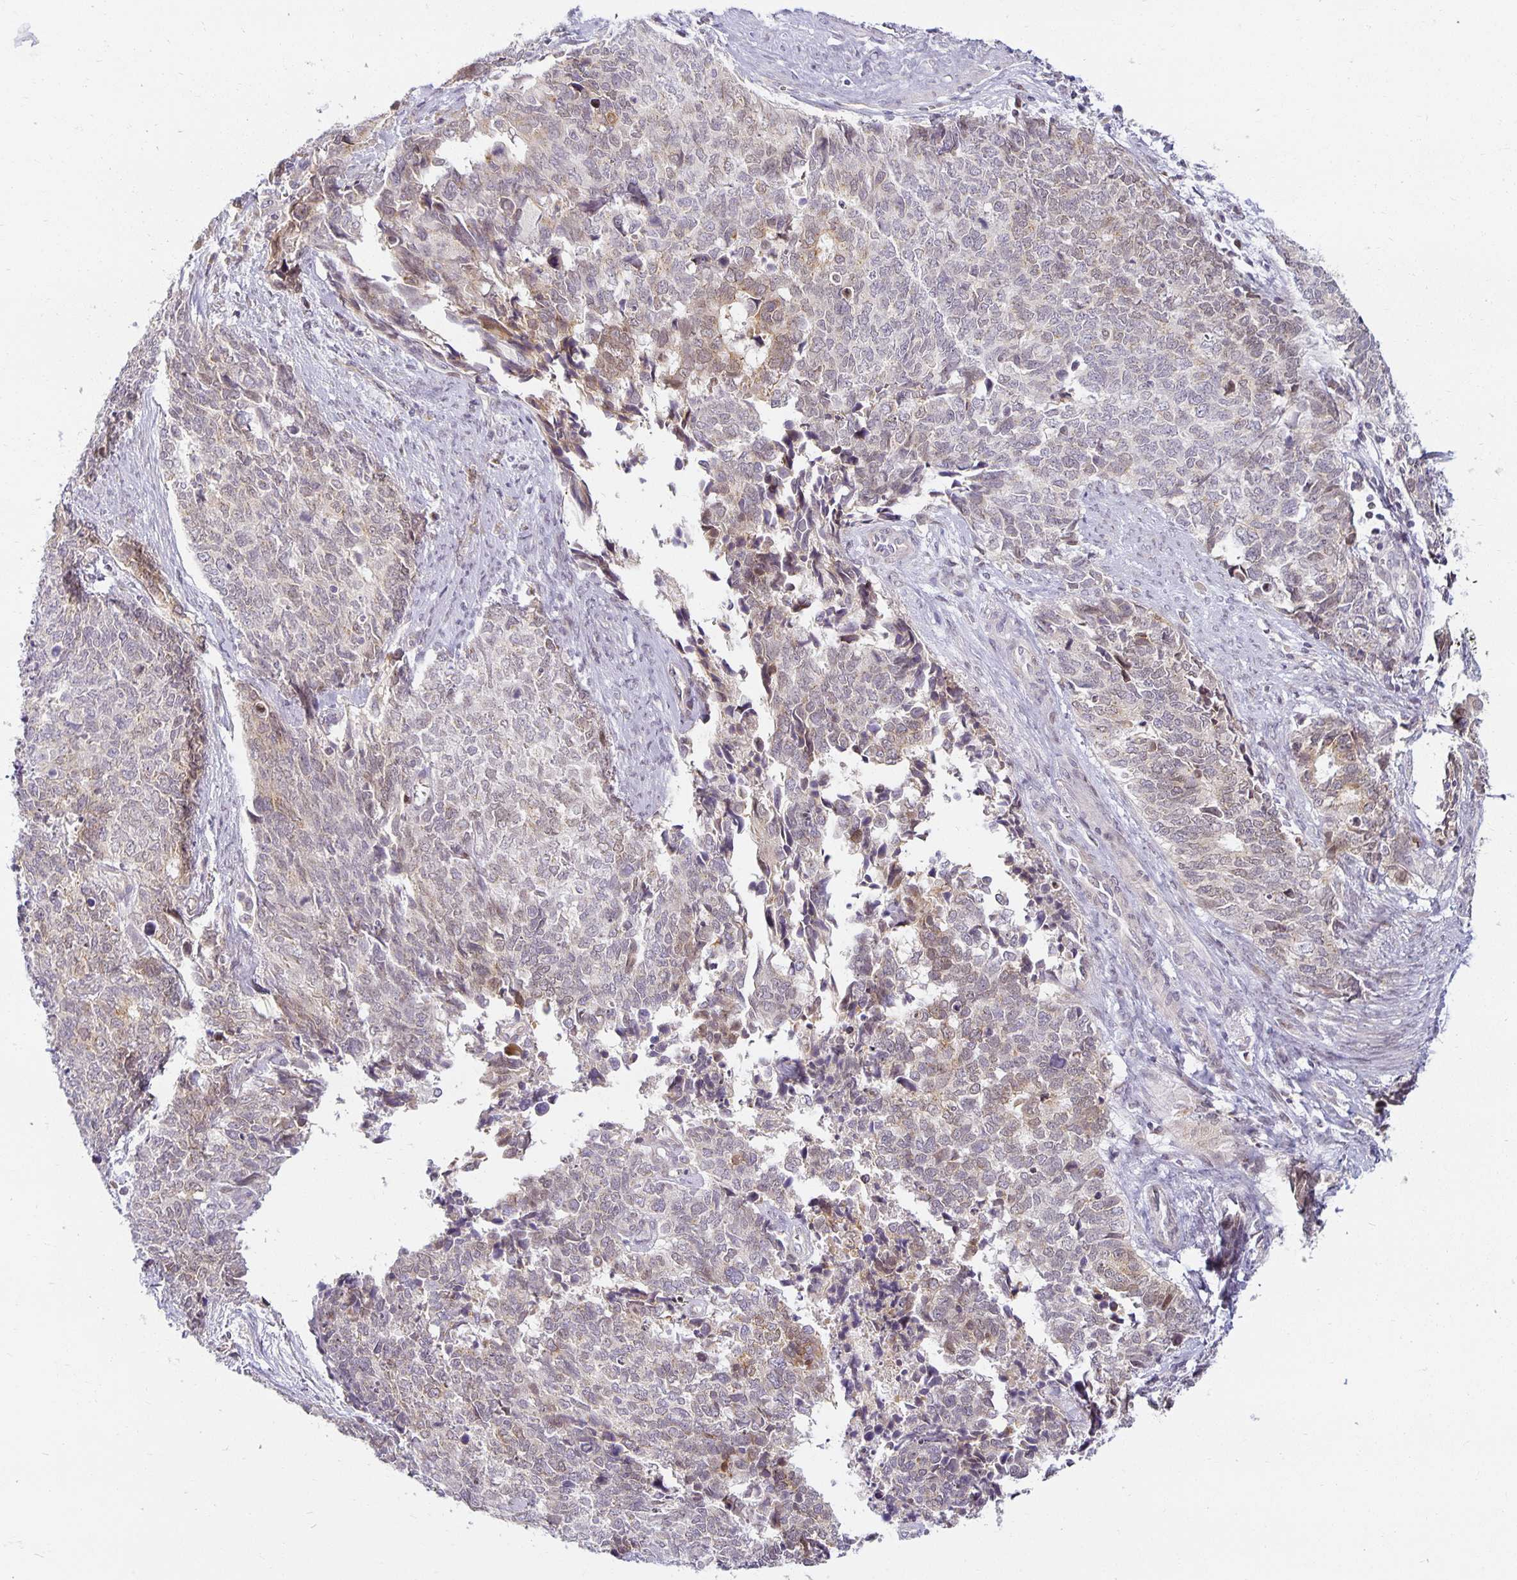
{"staining": {"intensity": "weak", "quantity": "<25%", "location": "cytoplasmic/membranous"}, "tissue": "cervical cancer", "cell_type": "Tumor cells", "image_type": "cancer", "snomed": [{"axis": "morphology", "description": "Adenocarcinoma, NOS"}, {"axis": "topography", "description": "Cervix"}], "caption": "A photomicrograph of adenocarcinoma (cervical) stained for a protein reveals no brown staining in tumor cells.", "gene": "EHF", "patient": {"sex": "female", "age": 63}}